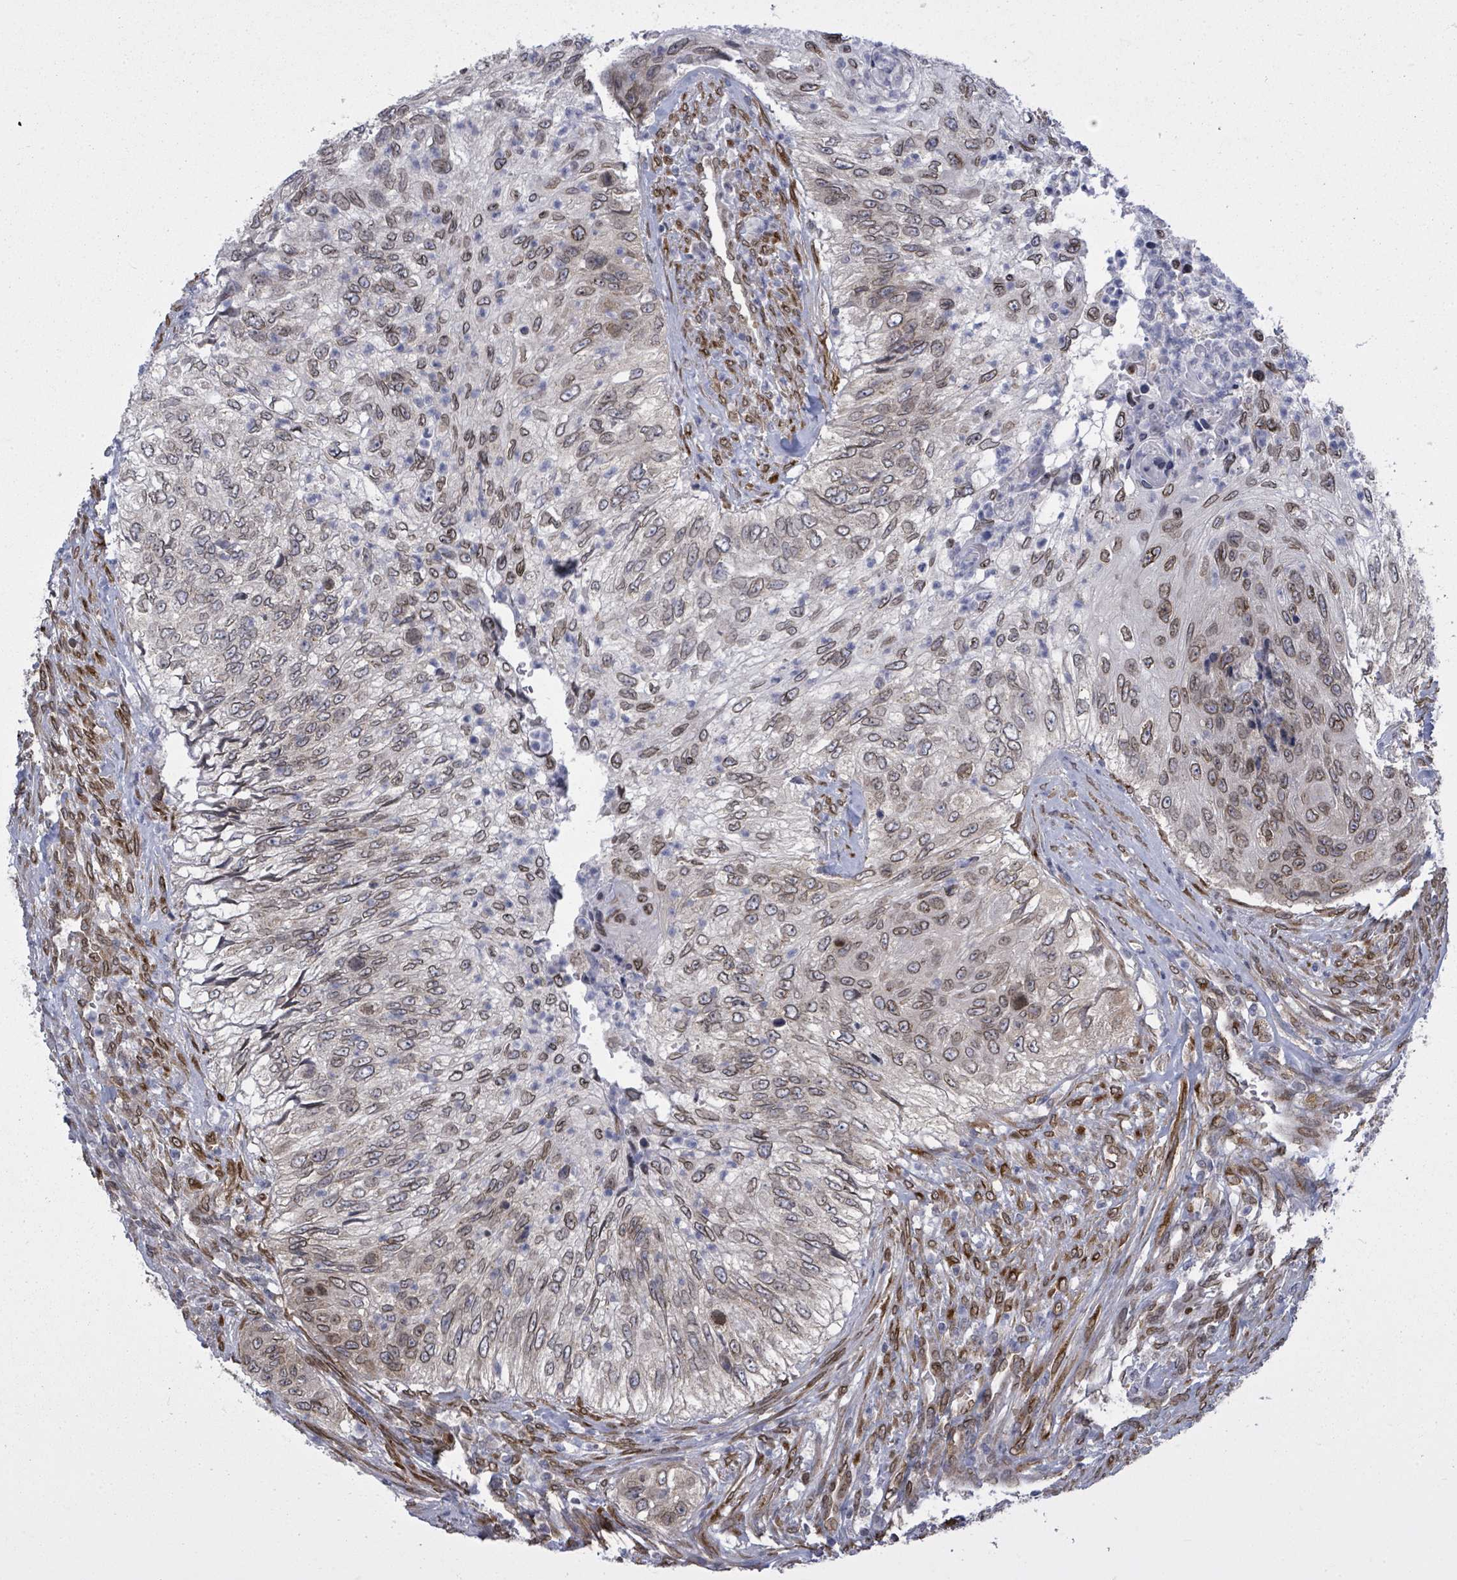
{"staining": {"intensity": "moderate", "quantity": "25%-75%", "location": "cytoplasmic/membranous,nuclear"}, "tissue": "urothelial cancer", "cell_type": "Tumor cells", "image_type": "cancer", "snomed": [{"axis": "morphology", "description": "Urothelial carcinoma, High grade"}, {"axis": "topography", "description": "Urinary bladder"}], "caption": "Moderate cytoplasmic/membranous and nuclear protein expression is seen in approximately 25%-75% of tumor cells in urothelial cancer.", "gene": "ARFGAP1", "patient": {"sex": "female", "age": 60}}